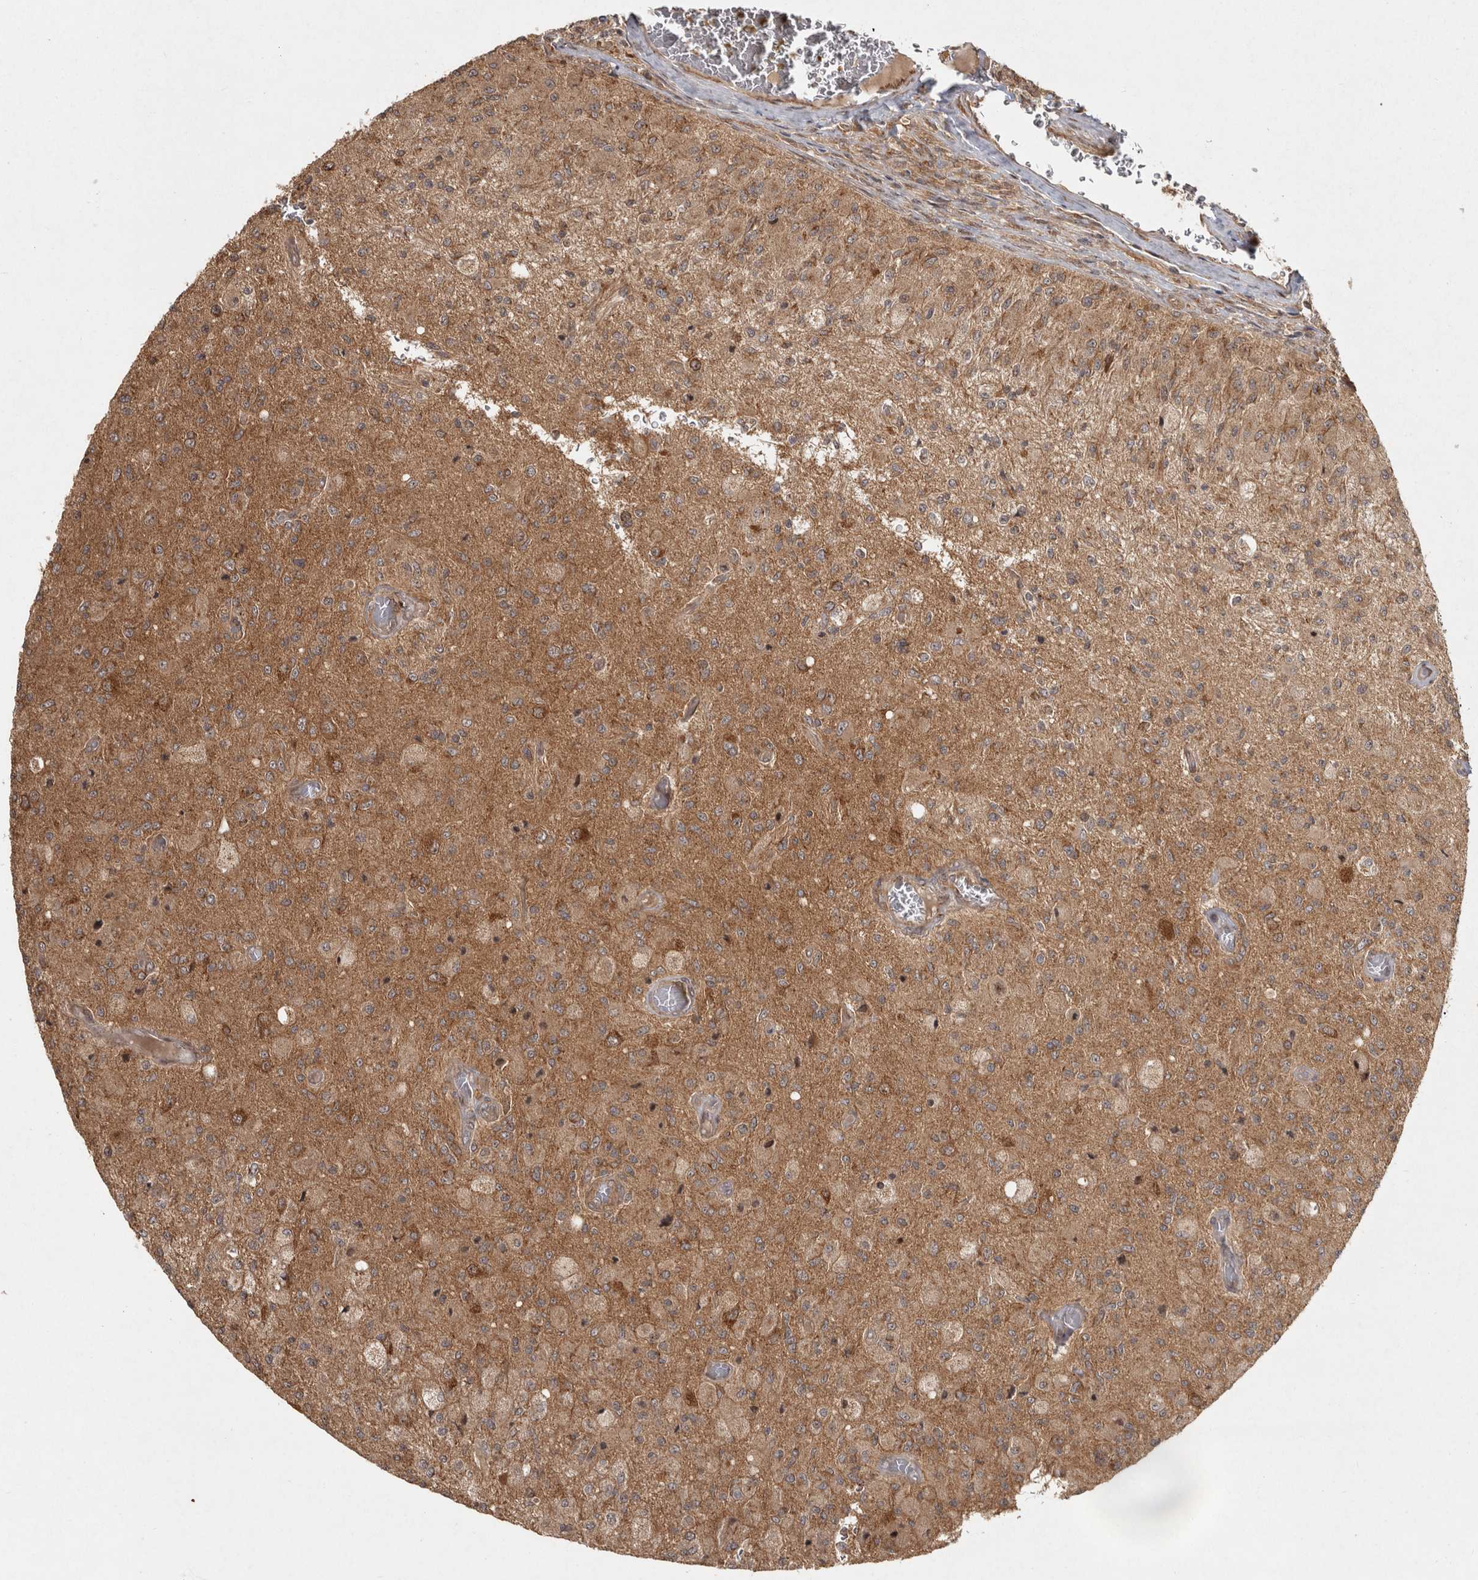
{"staining": {"intensity": "moderate", "quantity": "25%-75%", "location": "cytoplasmic/membranous"}, "tissue": "glioma", "cell_type": "Tumor cells", "image_type": "cancer", "snomed": [{"axis": "morphology", "description": "Normal tissue, NOS"}, {"axis": "morphology", "description": "Glioma, malignant, High grade"}, {"axis": "topography", "description": "Cerebral cortex"}], "caption": "About 25%-75% of tumor cells in glioma demonstrate moderate cytoplasmic/membranous protein positivity as visualized by brown immunohistochemical staining.", "gene": "CAMSAP2", "patient": {"sex": "male", "age": 77}}